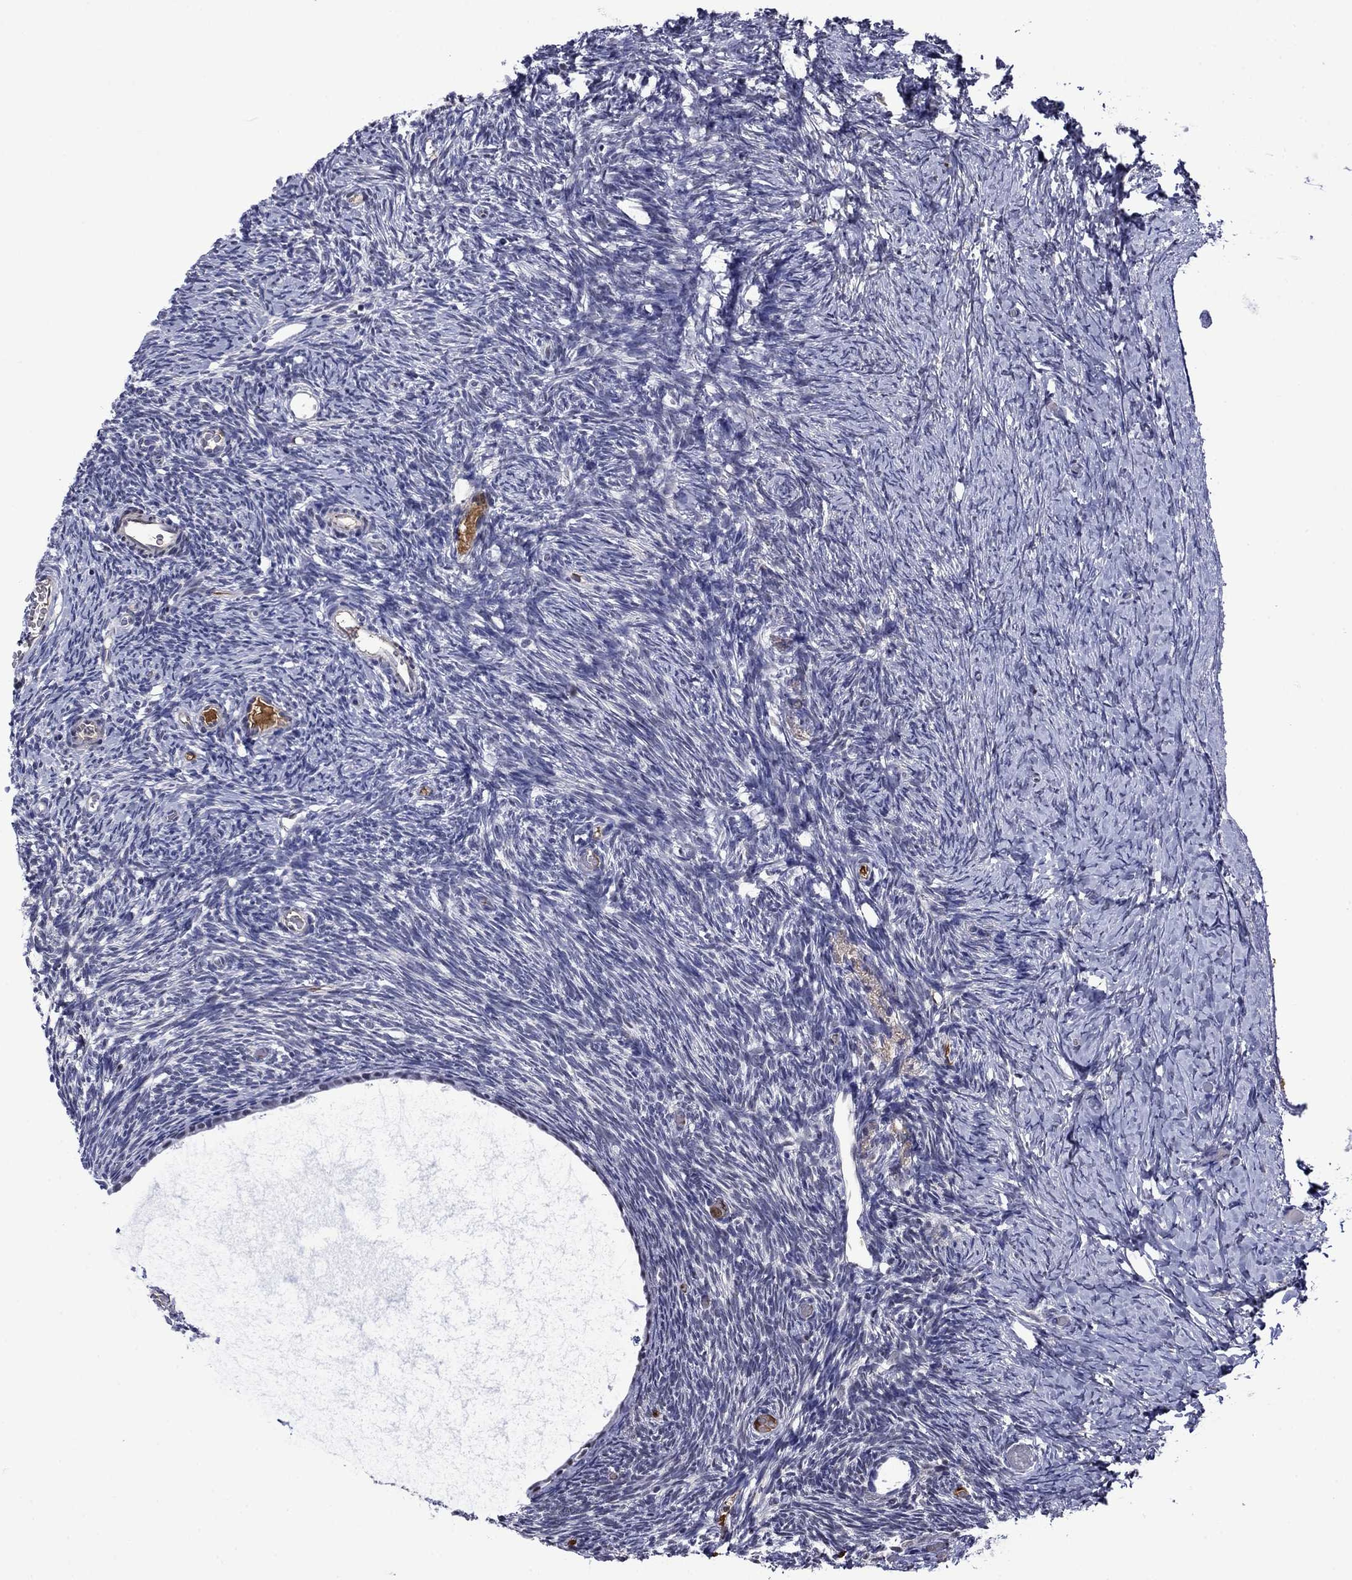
{"staining": {"intensity": "negative", "quantity": "none", "location": "none"}, "tissue": "ovary", "cell_type": "Follicle cells", "image_type": "normal", "snomed": [{"axis": "morphology", "description": "Normal tissue, NOS"}, {"axis": "topography", "description": "Ovary"}], "caption": "Immunohistochemistry (IHC) image of normal human ovary stained for a protein (brown), which shows no positivity in follicle cells. (DAB (3,3'-diaminobenzidine) immunohistochemistry visualized using brightfield microscopy, high magnification).", "gene": "APOA2", "patient": {"sex": "female", "age": 39}}